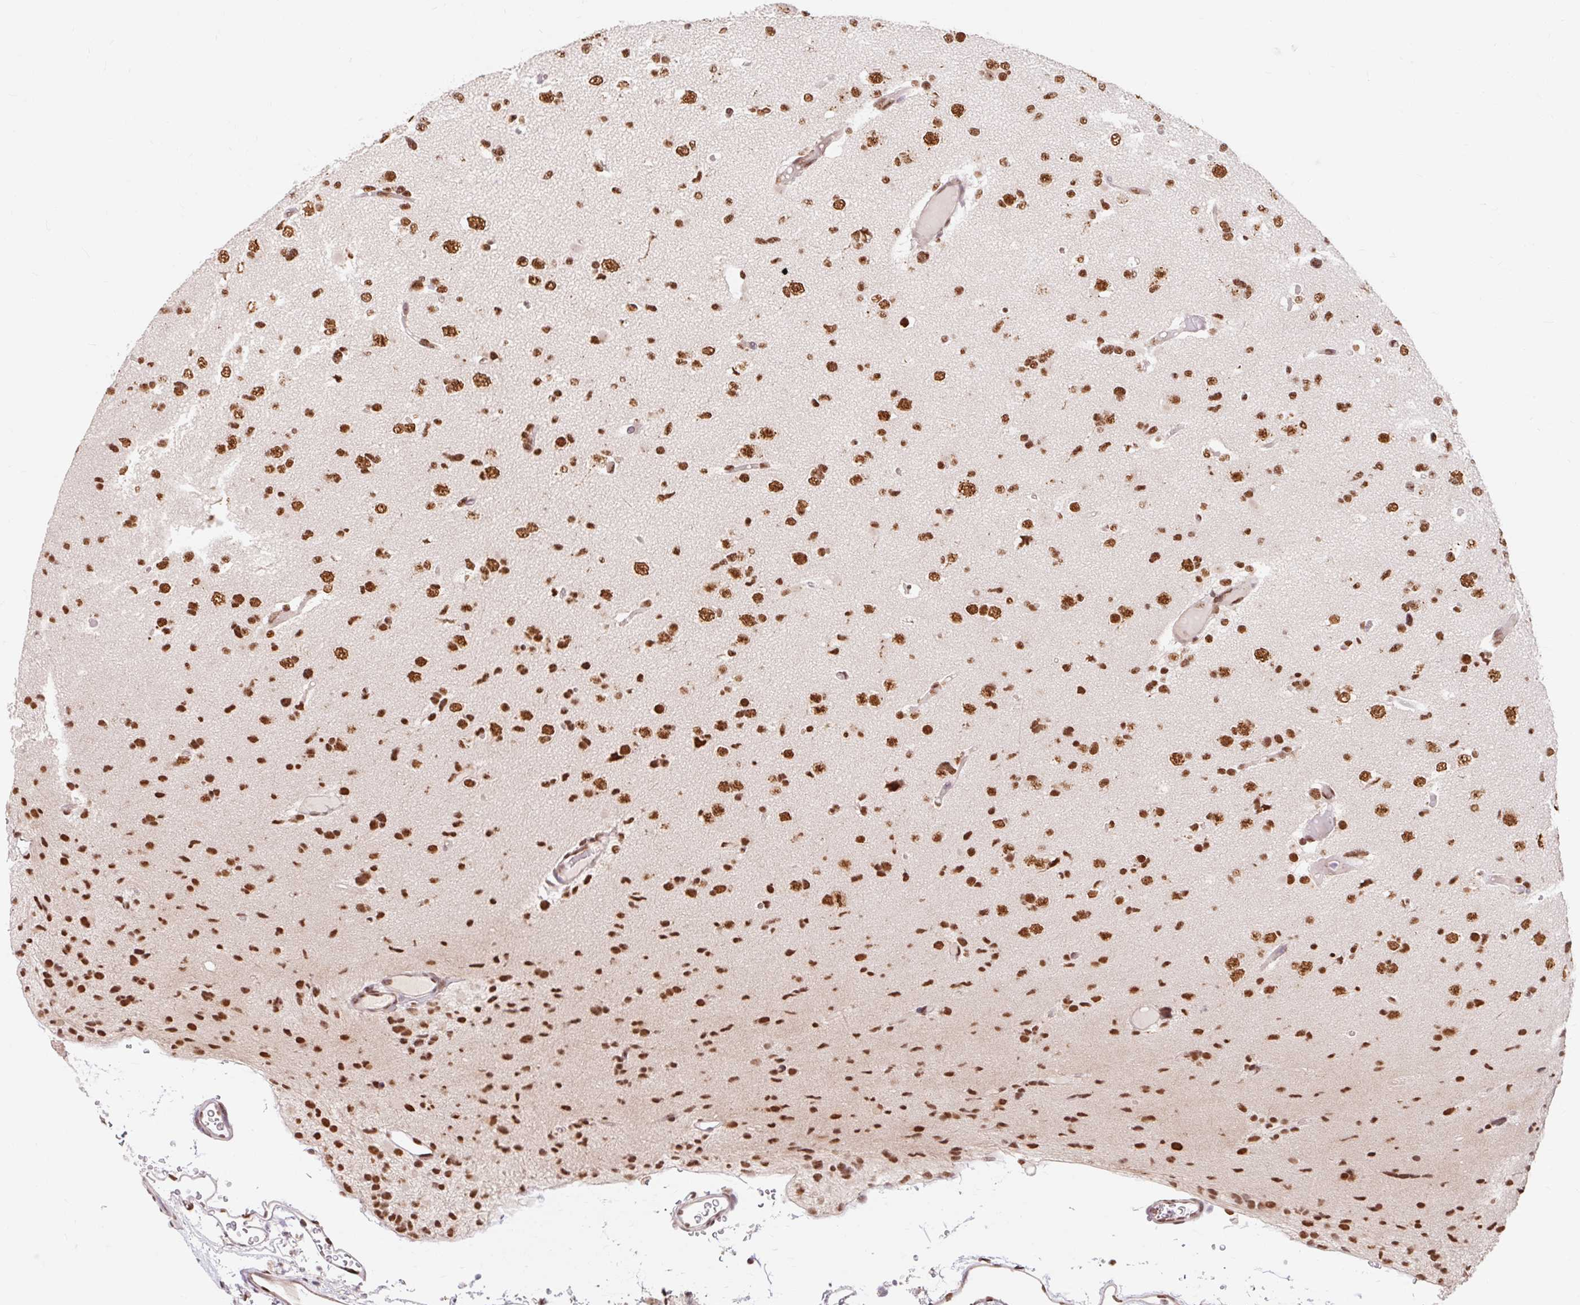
{"staining": {"intensity": "strong", "quantity": ">75%", "location": "nuclear"}, "tissue": "glioma", "cell_type": "Tumor cells", "image_type": "cancer", "snomed": [{"axis": "morphology", "description": "Glioma, malignant, Low grade"}, {"axis": "topography", "description": "Brain"}], "caption": "IHC photomicrograph of neoplastic tissue: low-grade glioma (malignant) stained using immunohistochemistry (IHC) shows high levels of strong protein expression localized specifically in the nuclear of tumor cells, appearing as a nuclear brown color.", "gene": "BICRA", "patient": {"sex": "female", "age": 22}}